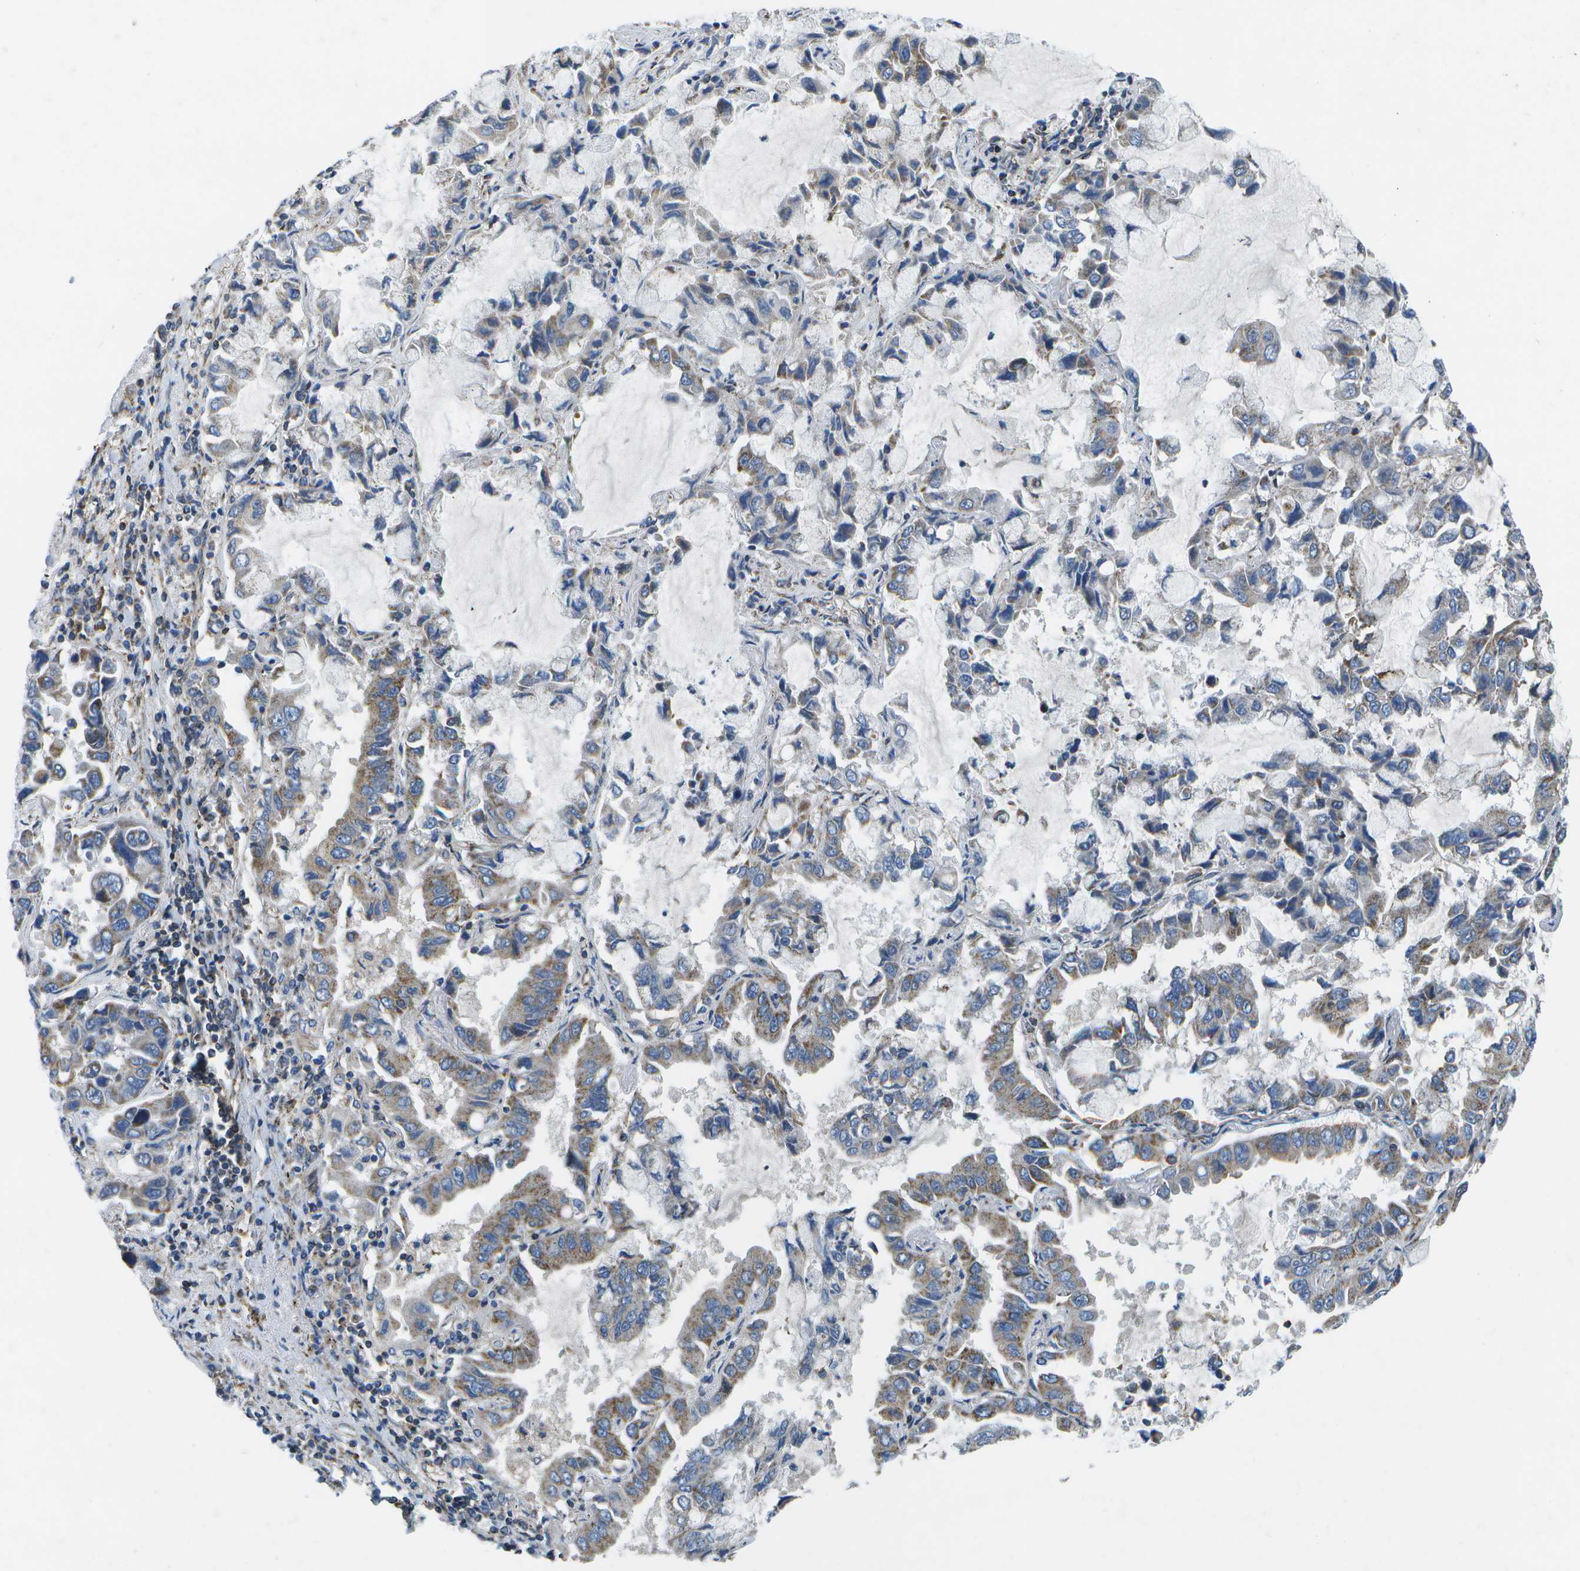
{"staining": {"intensity": "moderate", "quantity": "25%-75%", "location": "cytoplasmic/membranous"}, "tissue": "lung cancer", "cell_type": "Tumor cells", "image_type": "cancer", "snomed": [{"axis": "morphology", "description": "Adenocarcinoma, NOS"}, {"axis": "topography", "description": "Lung"}], "caption": "Moderate cytoplasmic/membranous protein expression is seen in about 25%-75% of tumor cells in lung cancer.", "gene": "MVK", "patient": {"sex": "male", "age": 64}}